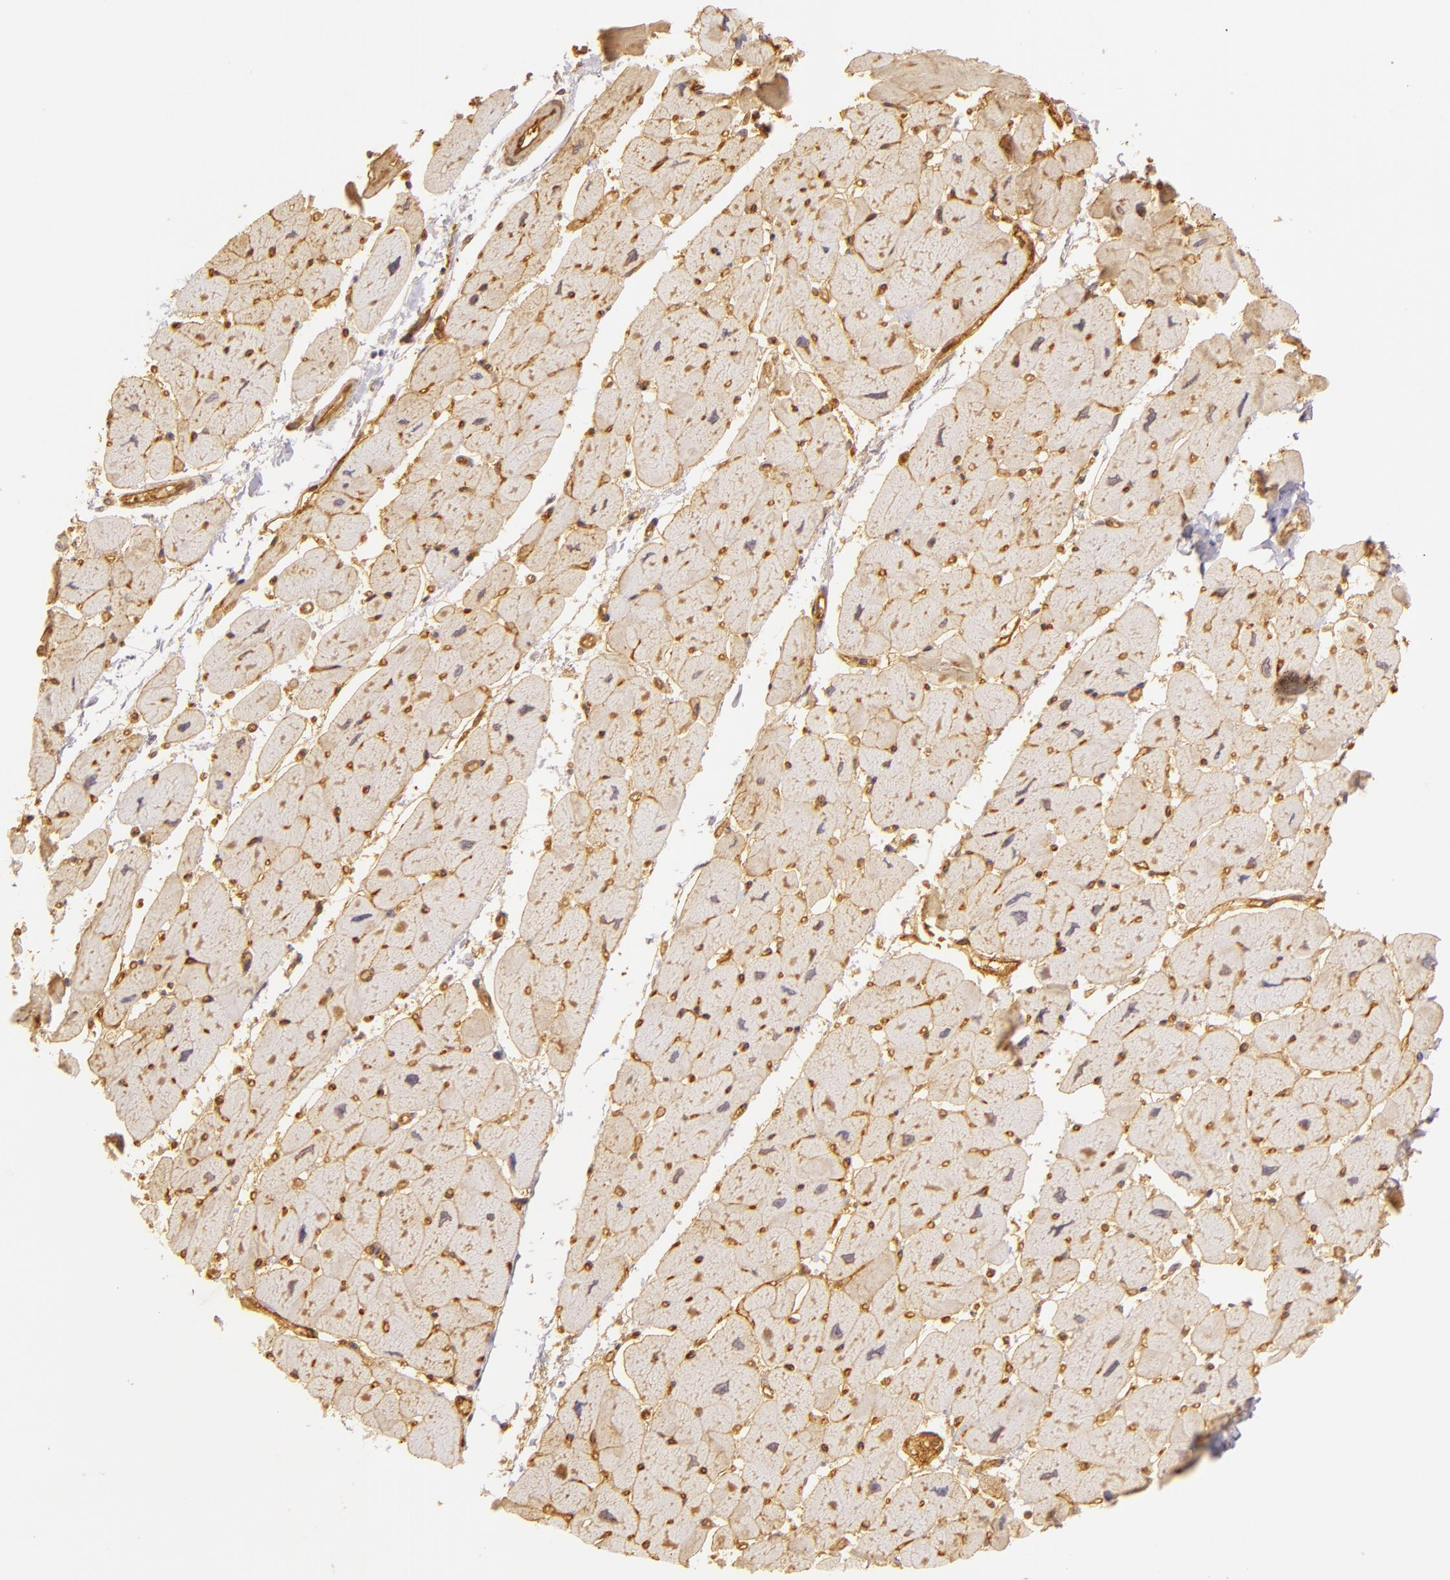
{"staining": {"intensity": "moderate", "quantity": "25%-75%", "location": "cytoplasmic/membranous"}, "tissue": "heart muscle", "cell_type": "Cardiomyocytes", "image_type": "normal", "snomed": [{"axis": "morphology", "description": "Normal tissue, NOS"}, {"axis": "topography", "description": "Heart"}], "caption": "Cardiomyocytes show moderate cytoplasmic/membranous staining in about 25%-75% of cells in benign heart muscle.", "gene": "CD59", "patient": {"sex": "female", "age": 54}}